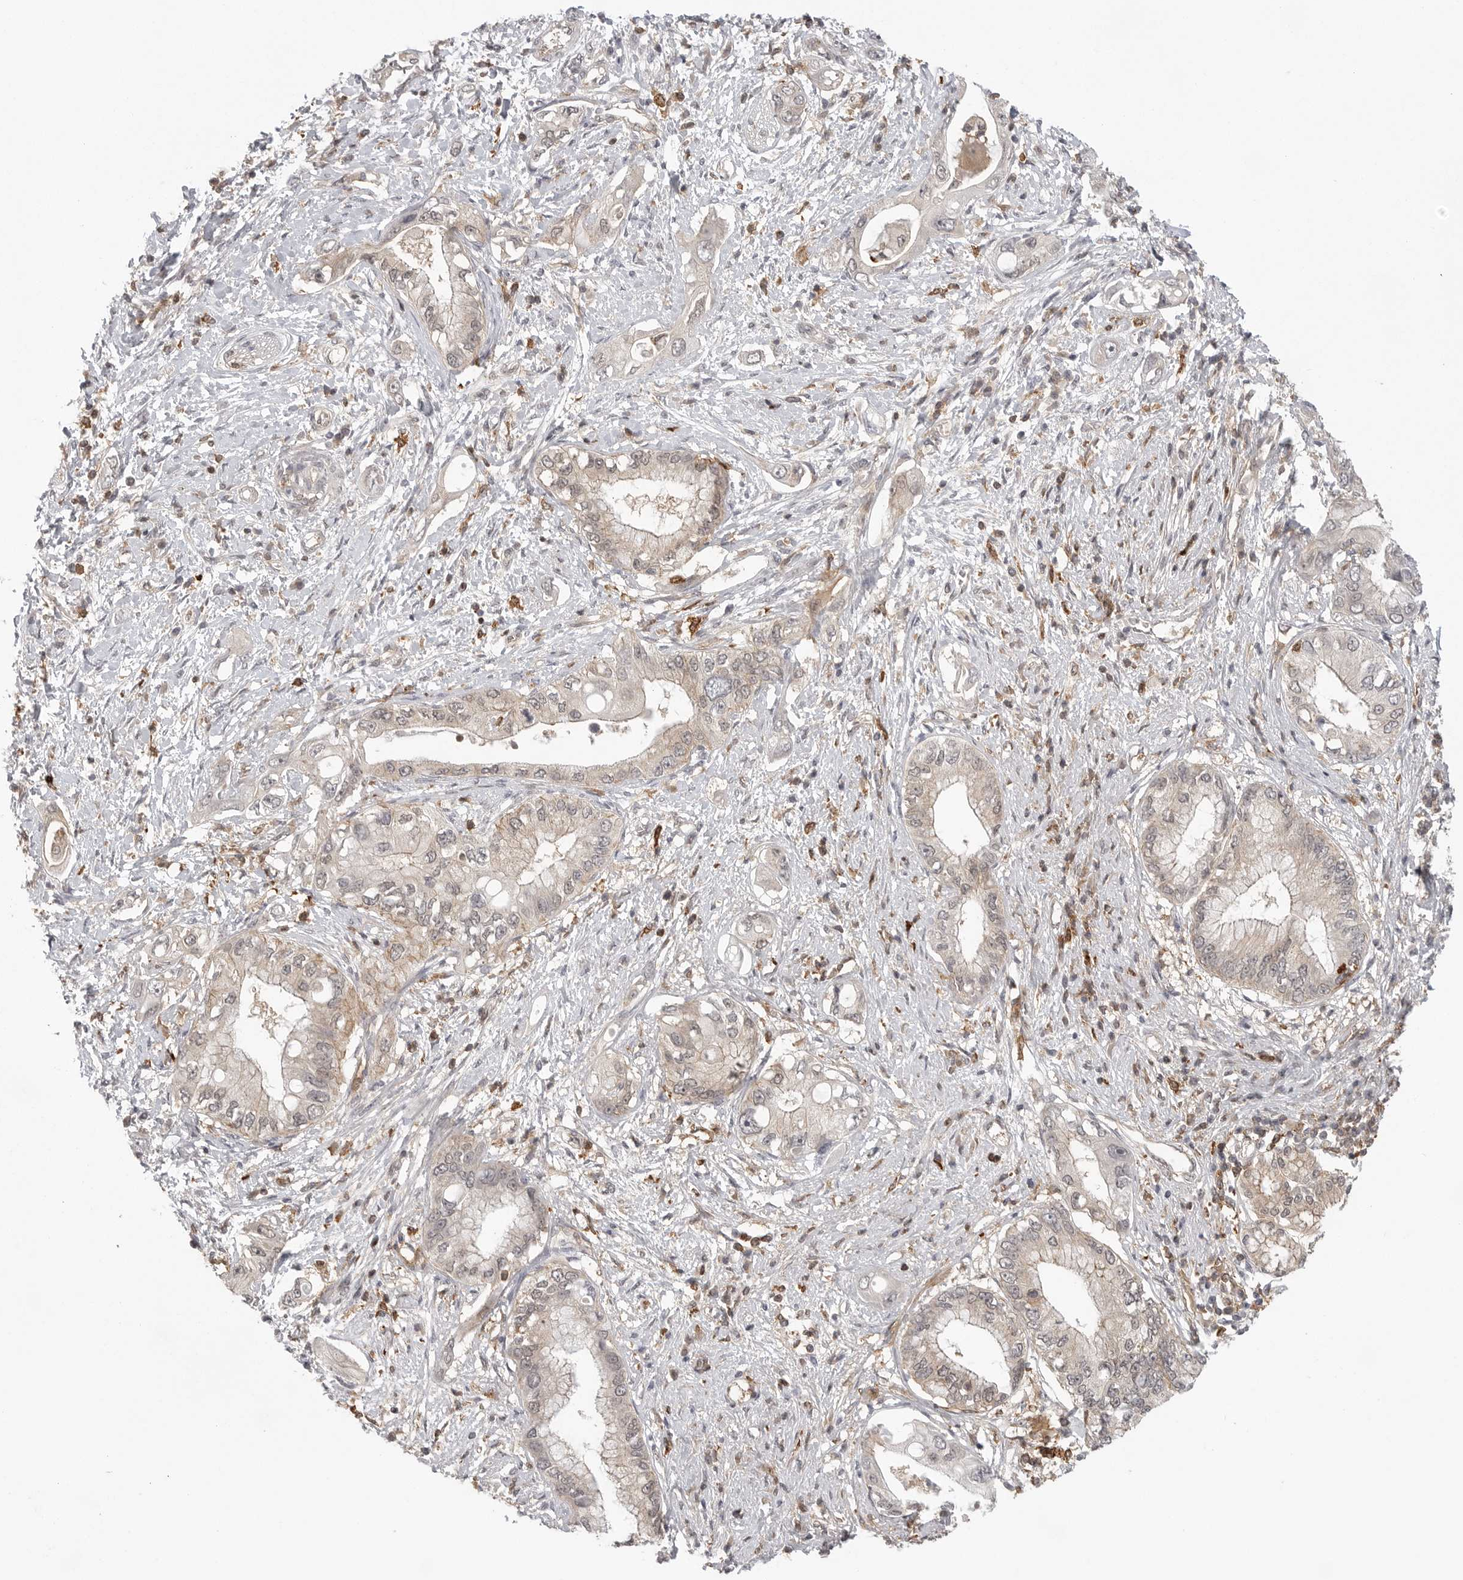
{"staining": {"intensity": "moderate", "quantity": "25%-75%", "location": "cytoplasmic/membranous"}, "tissue": "pancreatic cancer", "cell_type": "Tumor cells", "image_type": "cancer", "snomed": [{"axis": "morphology", "description": "Inflammation, NOS"}, {"axis": "morphology", "description": "Adenocarcinoma, NOS"}, {"axis": "topography", "description": "Pancreas"}], "caption": "DAB immunohistochemical staining of pancreatic cancer (adenocarcinoma) demonstrates moderate cytoplasmic/membranous protein expression in about 25%-75% of tumor cells.", "gene": "DBNL", "patient": {"sex": "female", "age": 56}}